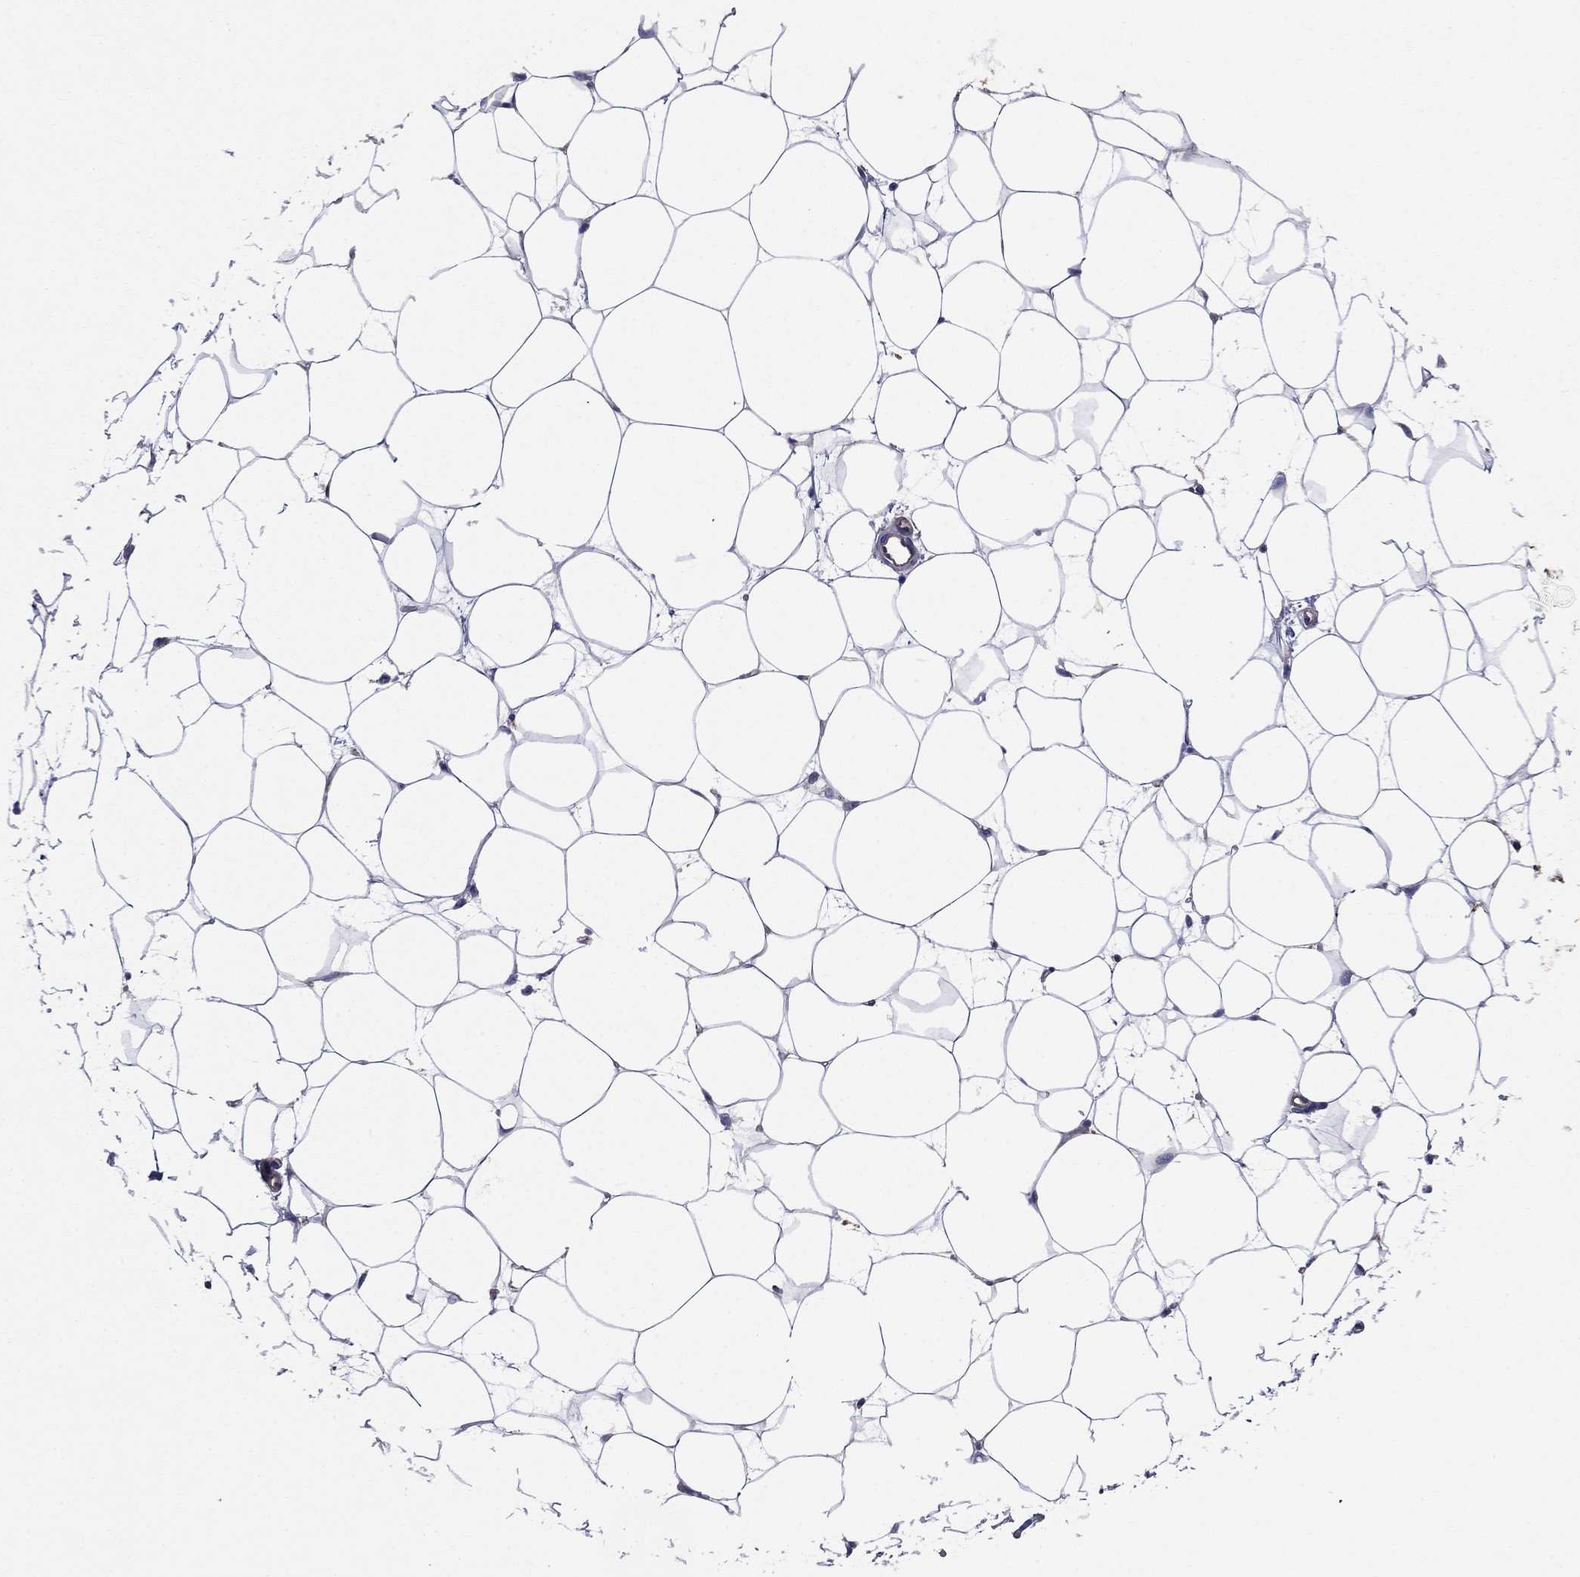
{"staining": {"intensity": "negative", "quantity": "none", "location": "none"}, "tissue": "breast", "cell_type": "Adipocytes", "image_type": "normal", "snomed": [{"axis": "morphology", "description": "Normal tissue, NOS"}, {"axis": "topography", "description": "Breast"}], "caption": "An immunohistochemistry image of unremarkable breast is shown. There is no staining in adipocytes of breast.", "gene": "EMP2", "patient": {"sex": "female", "age": 37}}